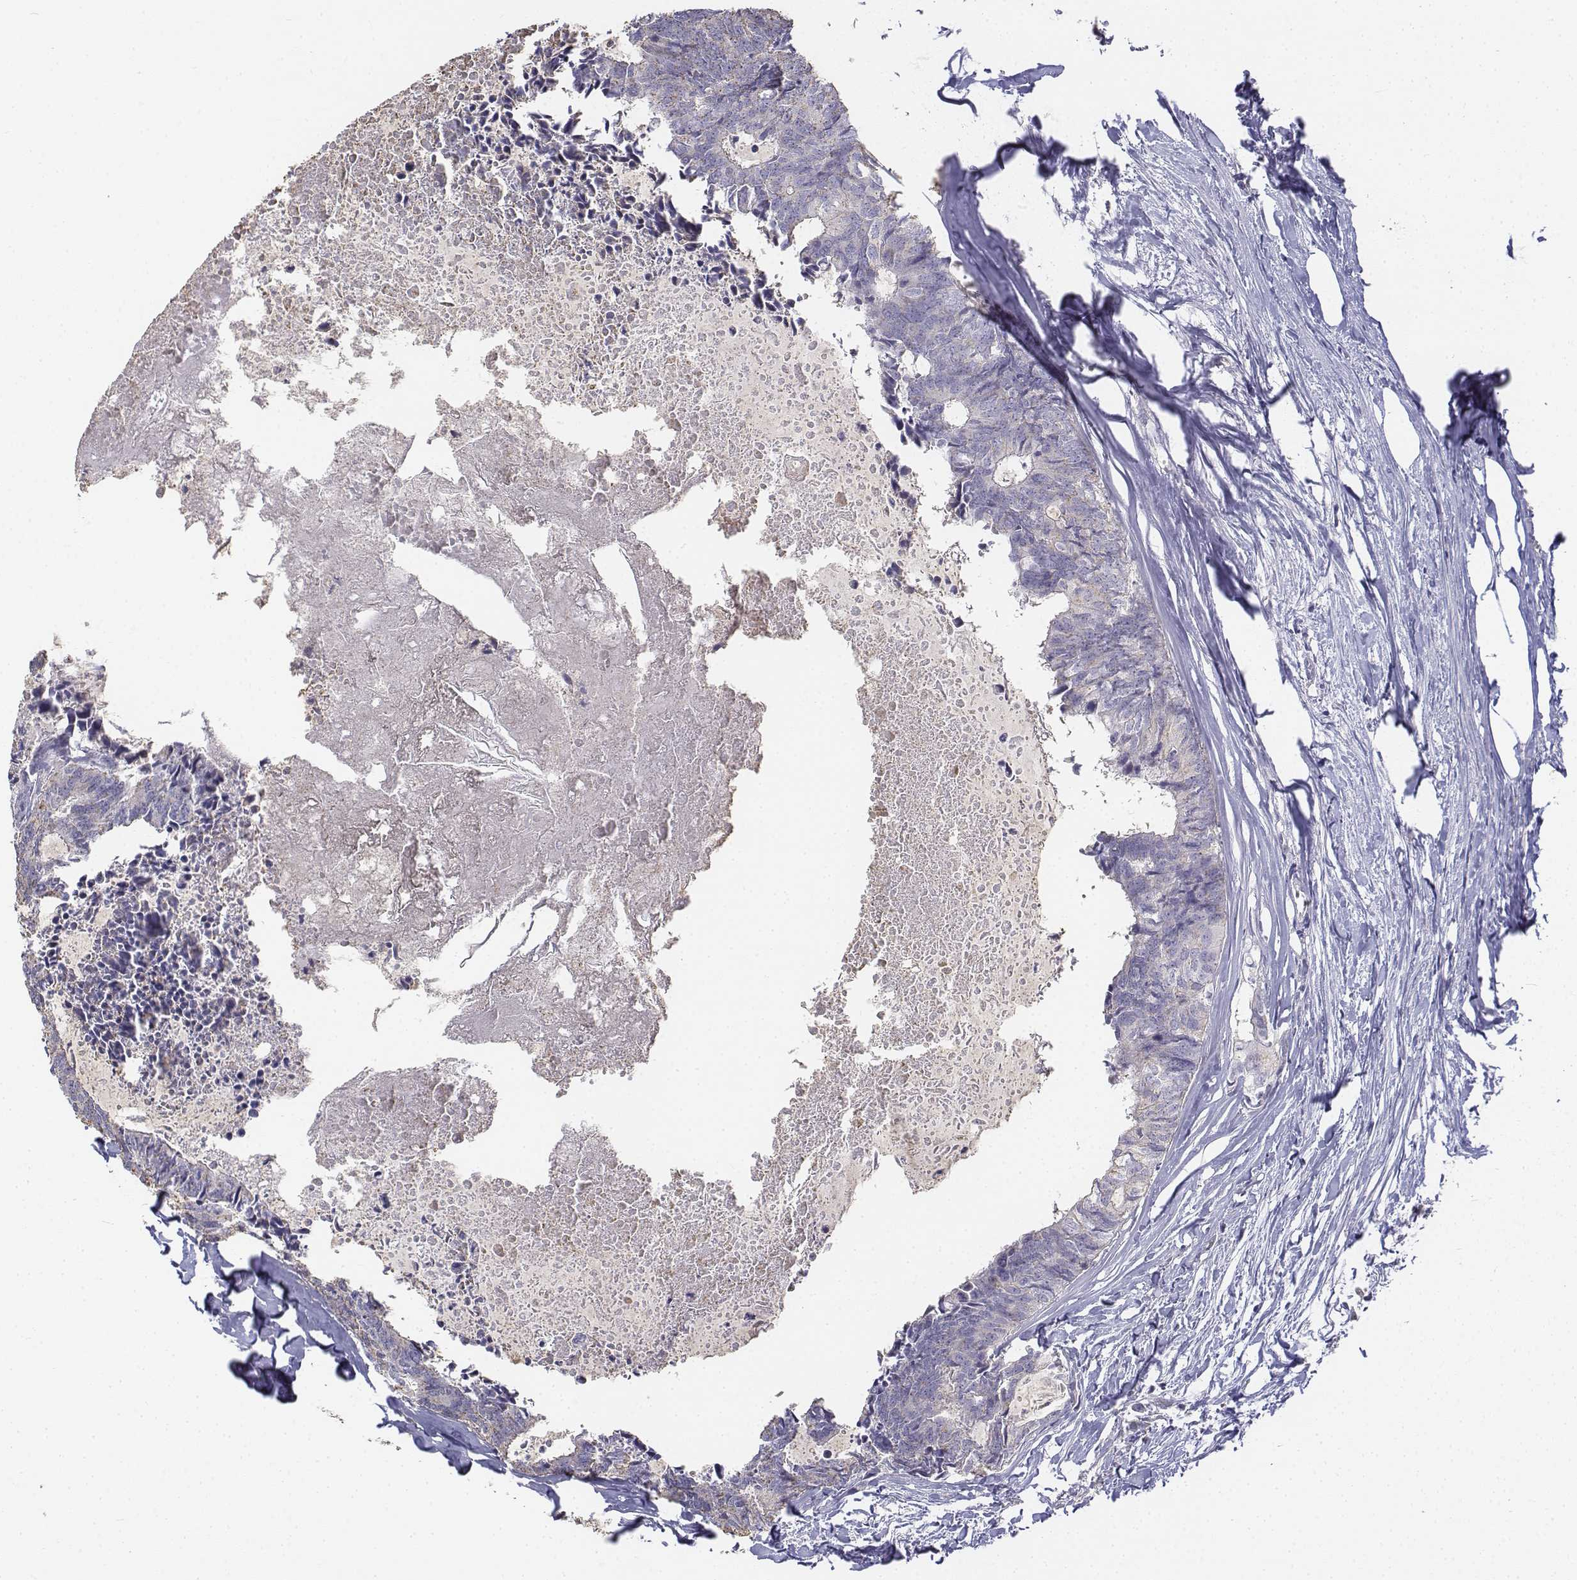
{"staining": {"intensity": "negative", "quantity": "none", "location": "none"}, "tissue": "colorectal cancer", "cell_type": "Tumor cells", "image_type": "cancer", "snomed": [{"axis": "morphology", "description": "Adenocarcinoma, NOS"}, {"axis": "topography", "description": "Colon"}, {"axis": "topography", "description": "Rectum"}], "caption": "Immunohistochemical staining of colorectal cancer (adenocarcinoma) shows no significant expression in tumor cells.", "gene": "LGSN", "patient": {"sex": "male", "age": 57}}